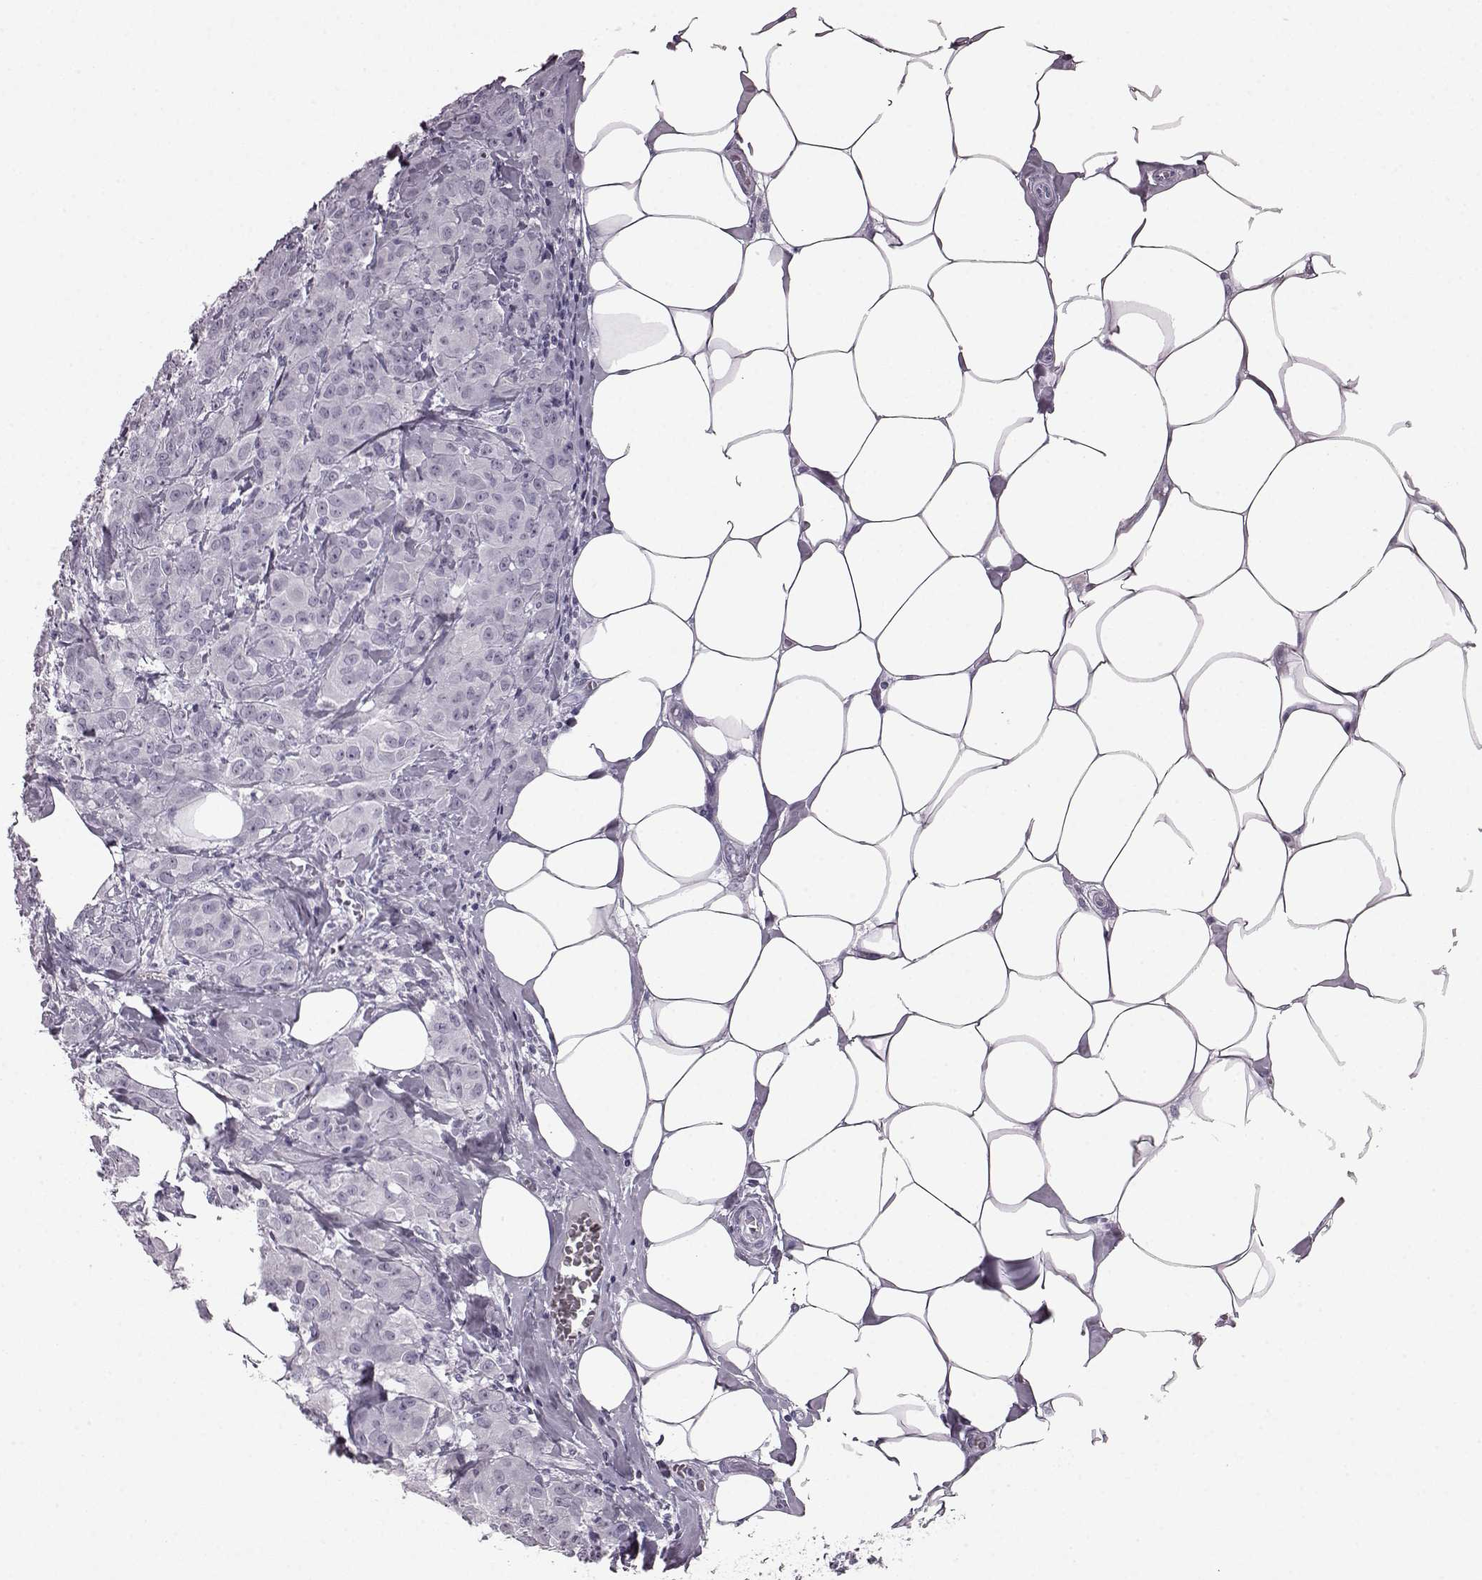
{"staining": {"intensity": "negative", "quantity": "none", "location": "none"}, "tissue": "breast cancer", "cell_type": "Tumor cells", "image_type": "cancer", "snomed": [{"axis": "morphology", "description": "Normal tissue, NOS"}, {"axis": "morphology", "description": "Duct carcinoma"}, {"axis": "topography", "description": "Breast"}], "caption": "Histopathology image shows no protein positivity in tumor cells of breast invasive ductal carcinoma tissue. (DAB immunohistochemistry (IHC) with hematoxylin counter stain).", "gene": "AIPL1", "patient": {"sex": "female", "age": 43}}